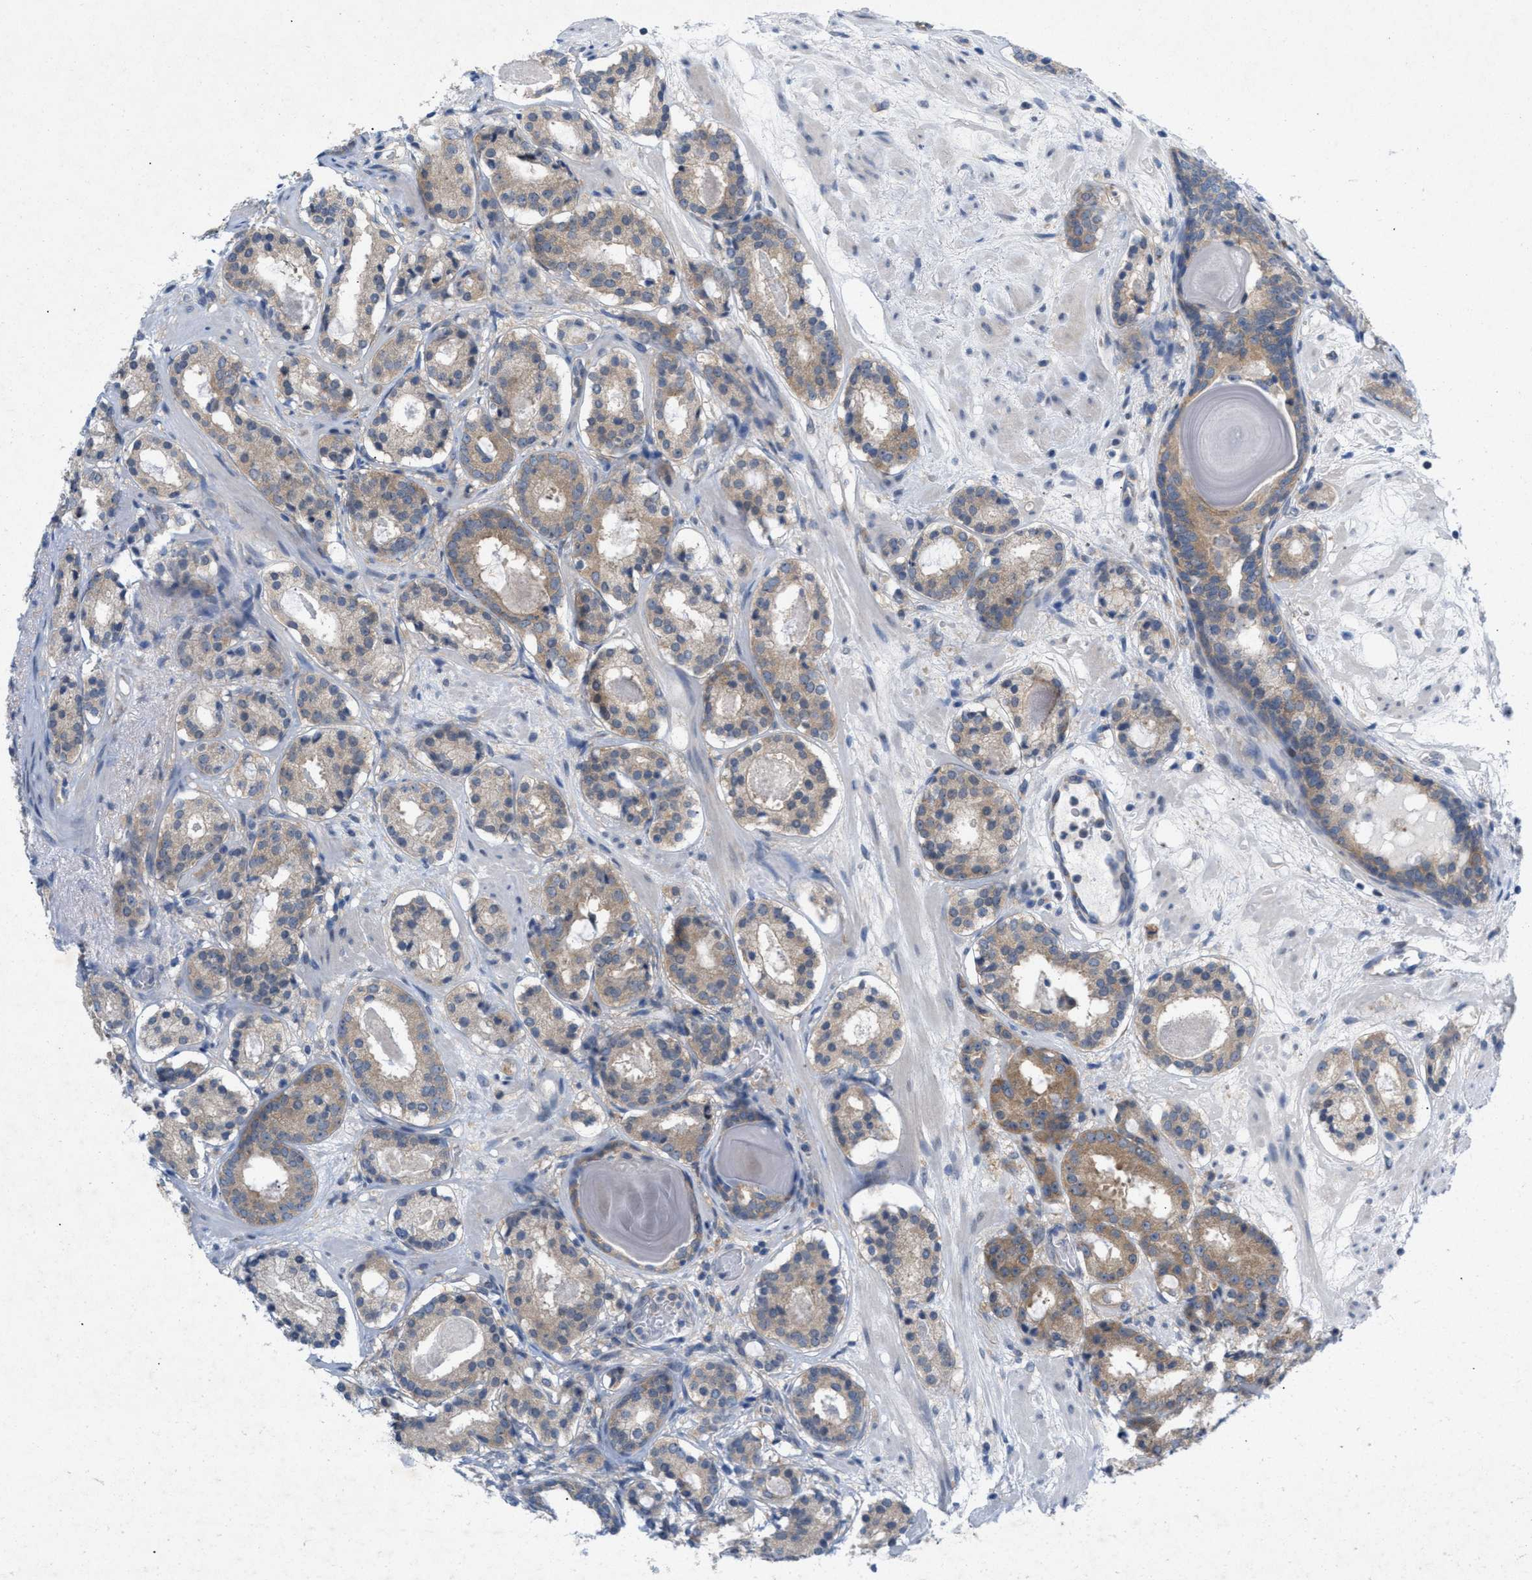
{"staining": {"intensity": "moderate", "quantity": "25%-75%", "location": "cytoplasmic/membranous"}, "tissue": "prostate cancer", "cell_type": "Tumor cells", "image_type": "cancer", "snomed": [{"axis": "morphology", "description": "Adenocarcinoma, Low grade"}, {"axis": "topography", "description": "Prostate"}], "caption": "The image reveals a brown stain indicating the presence of a protein in the cytoplasmic/membranous of tumor cells in prostate low-grade adenocarcinoma.", "gene": "WIPI2", "patient": {"sex": "male", "age": 69}}